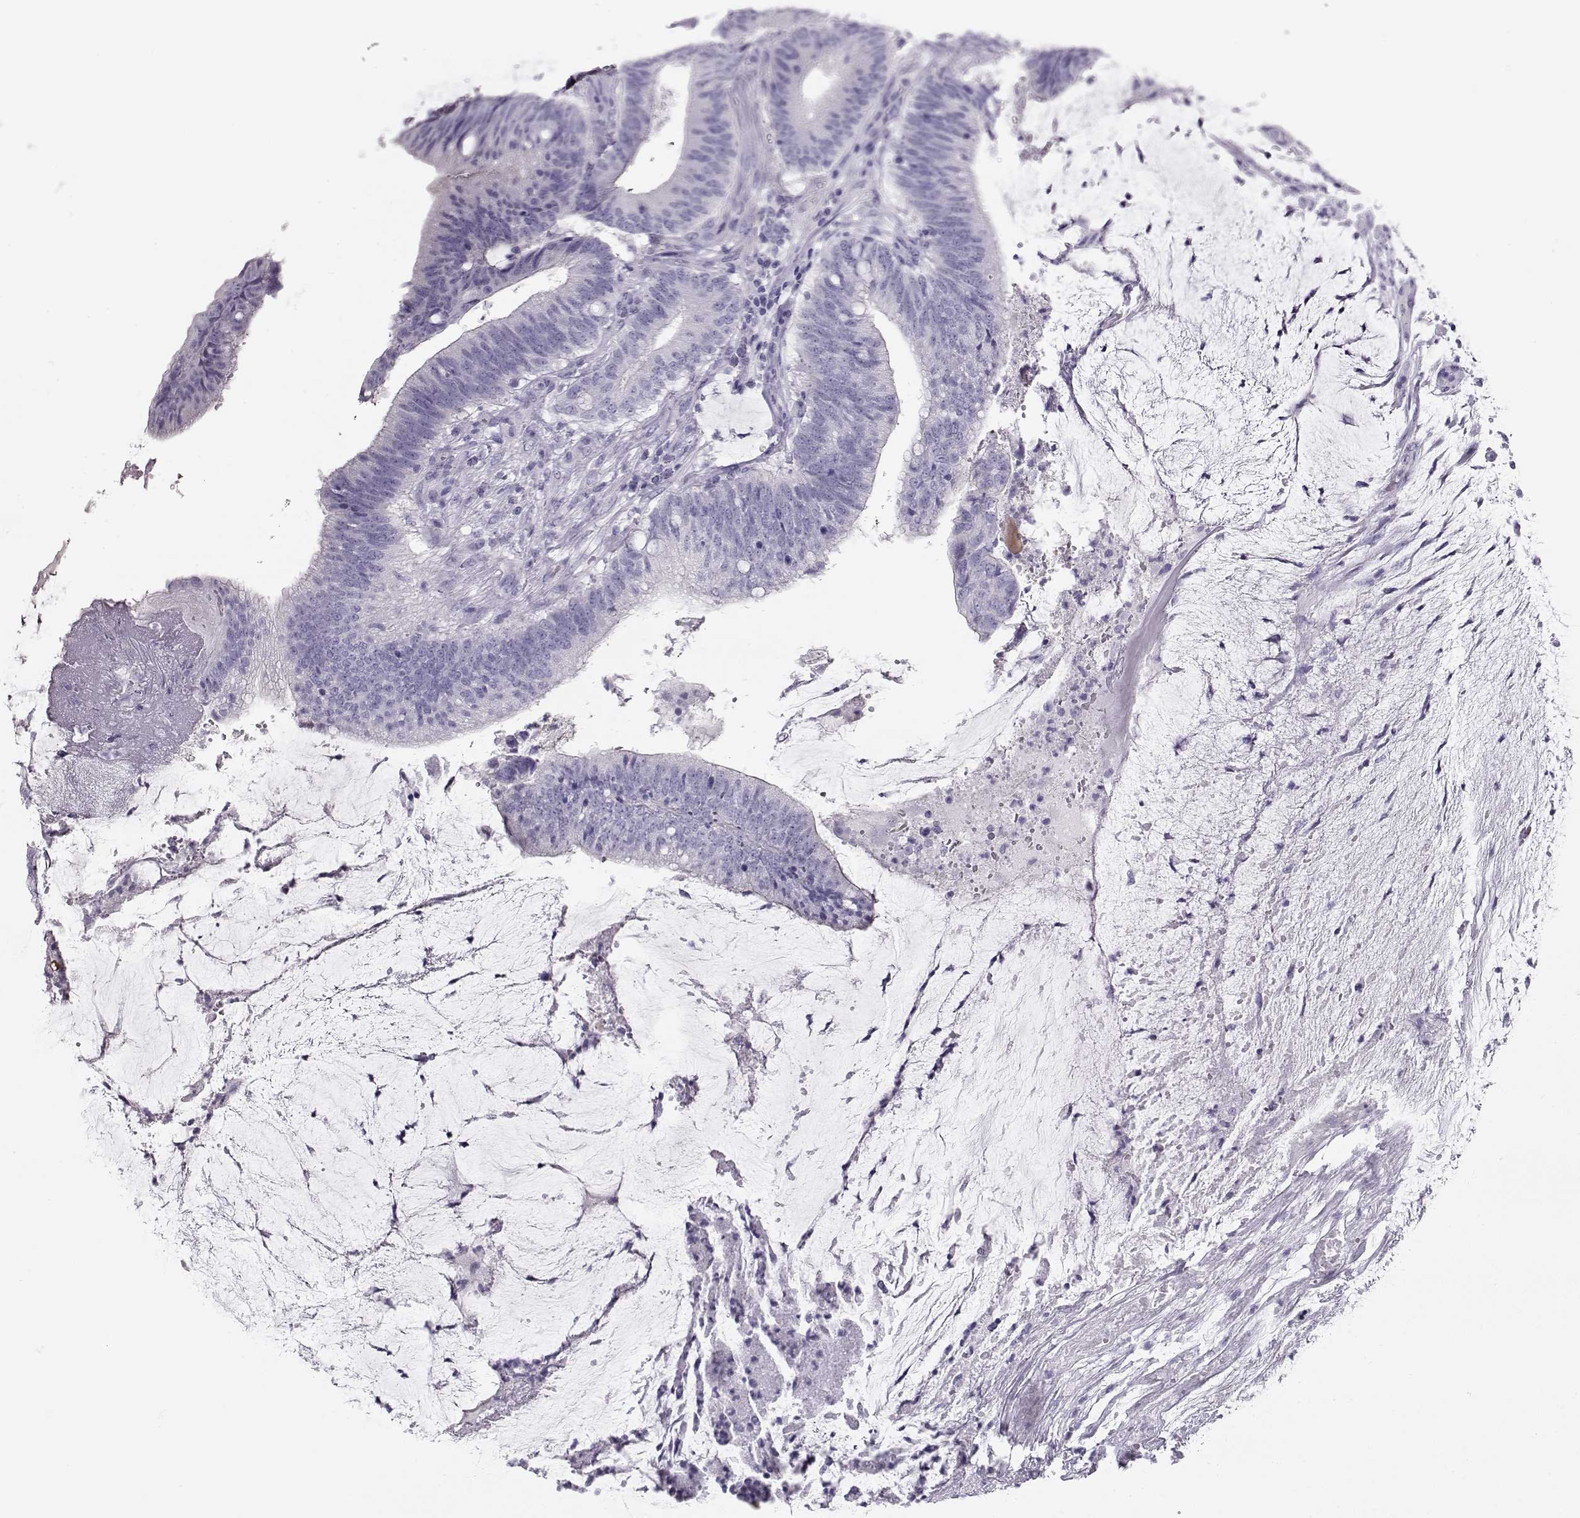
{"staining": {"intensity": "negative", "quantity": "none", "location": "none"}, "tissue": "colorectal cancer", "cell_type": "Tumor cells", "image_type": "cancer", "snomed": [{"axis": "morphology", "description": "Adenocarcinoma, NOS"}, {"axis": "topography", "description": "Colon"}], "caption": "This is an immunohistochemistry image of human adenocarcinoma (colorectal). There is no staining in tumor cells.", "gene": "ACTN2", "patient": {"sex": "female", "age": 43}}